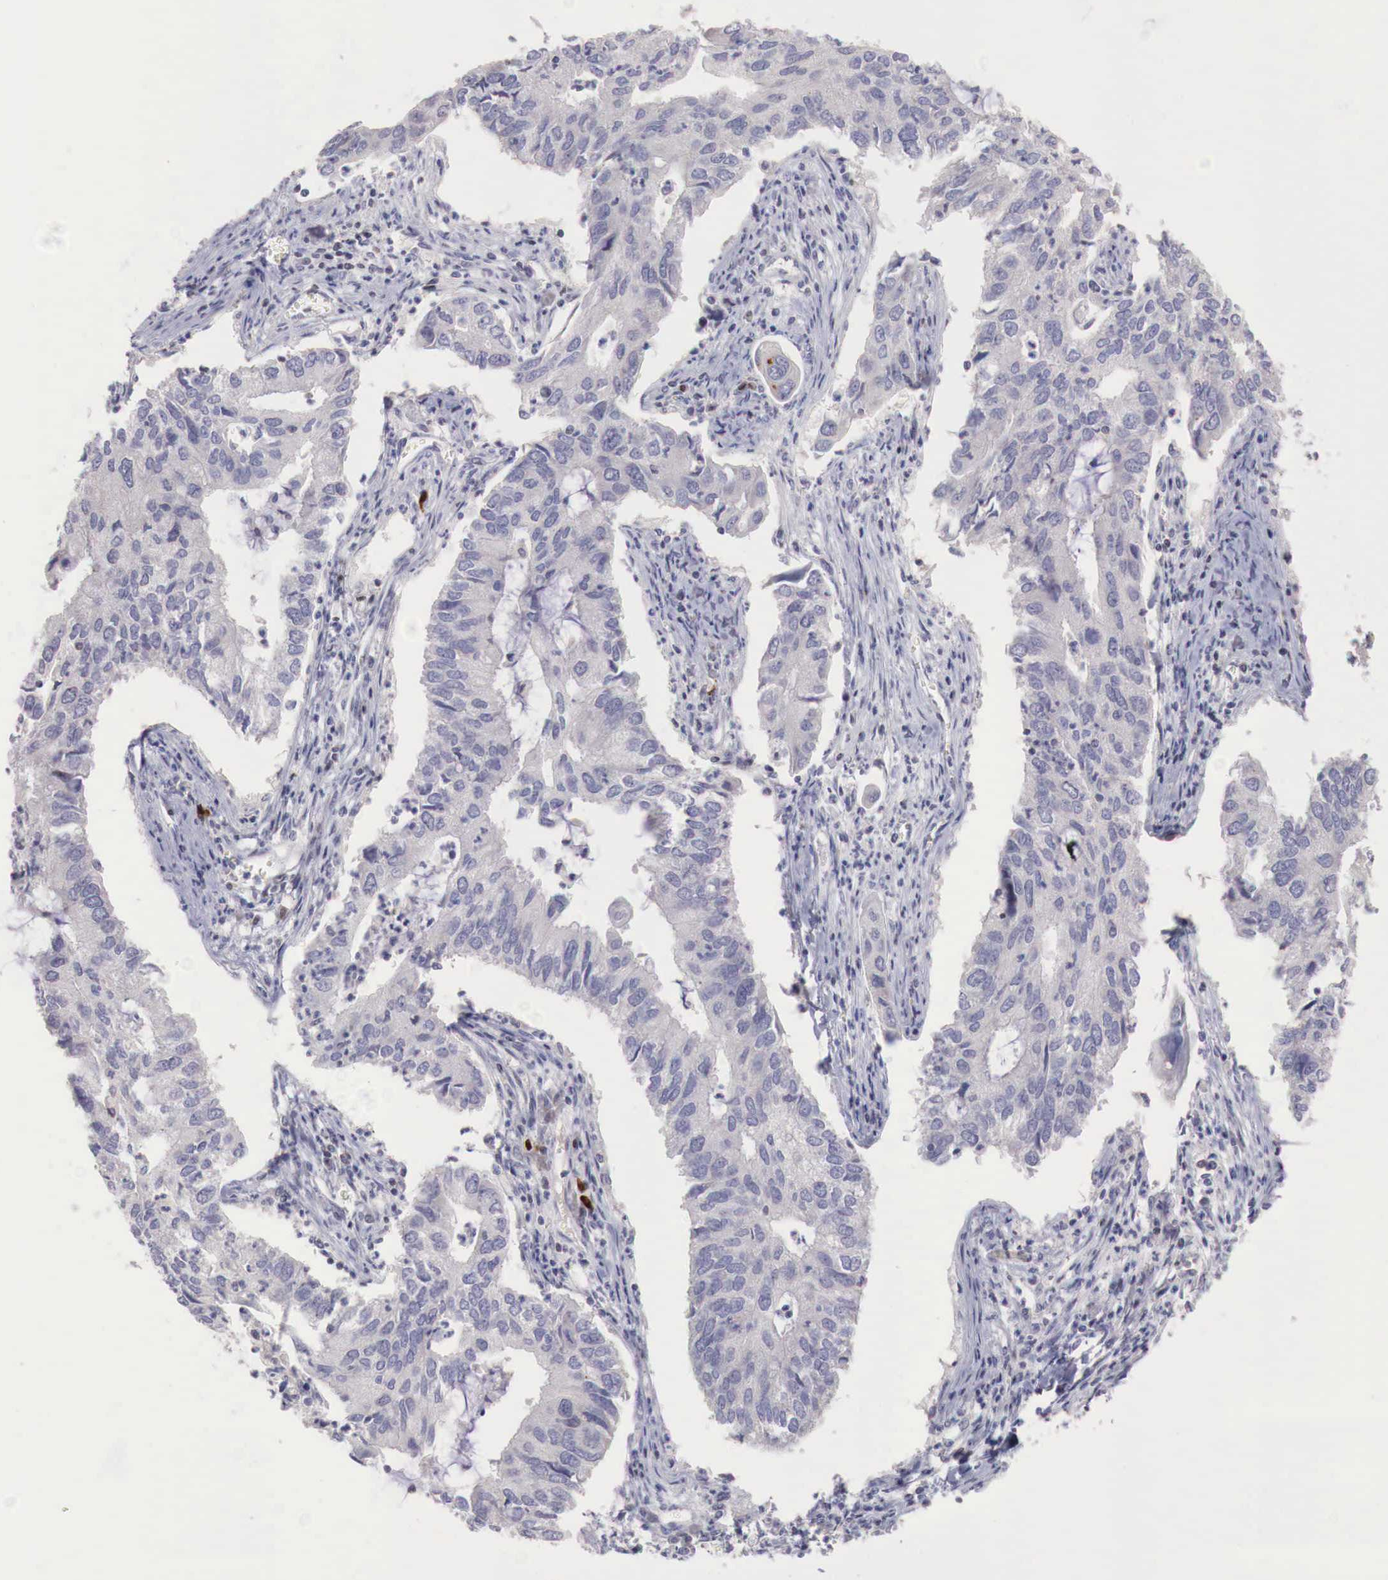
{"staining": {"intensity": "negative", "quantity": "none", "location": "none"}, "tissue": "lung cancer", "cell_type": "Tumor cells", "image_type": "cancer", "snomed": [{"axis": "morphology", "description": "Adenocarcinoma, NOS"}, {"axis": "topography", "description": "Lung"}], "caption": "Photomicrograph shows no protein staining in tumor cells of adenocarcinoma (lung) tissue.", "gene": "CLCN5", "patient": {"sex": "male", "age": 48}}